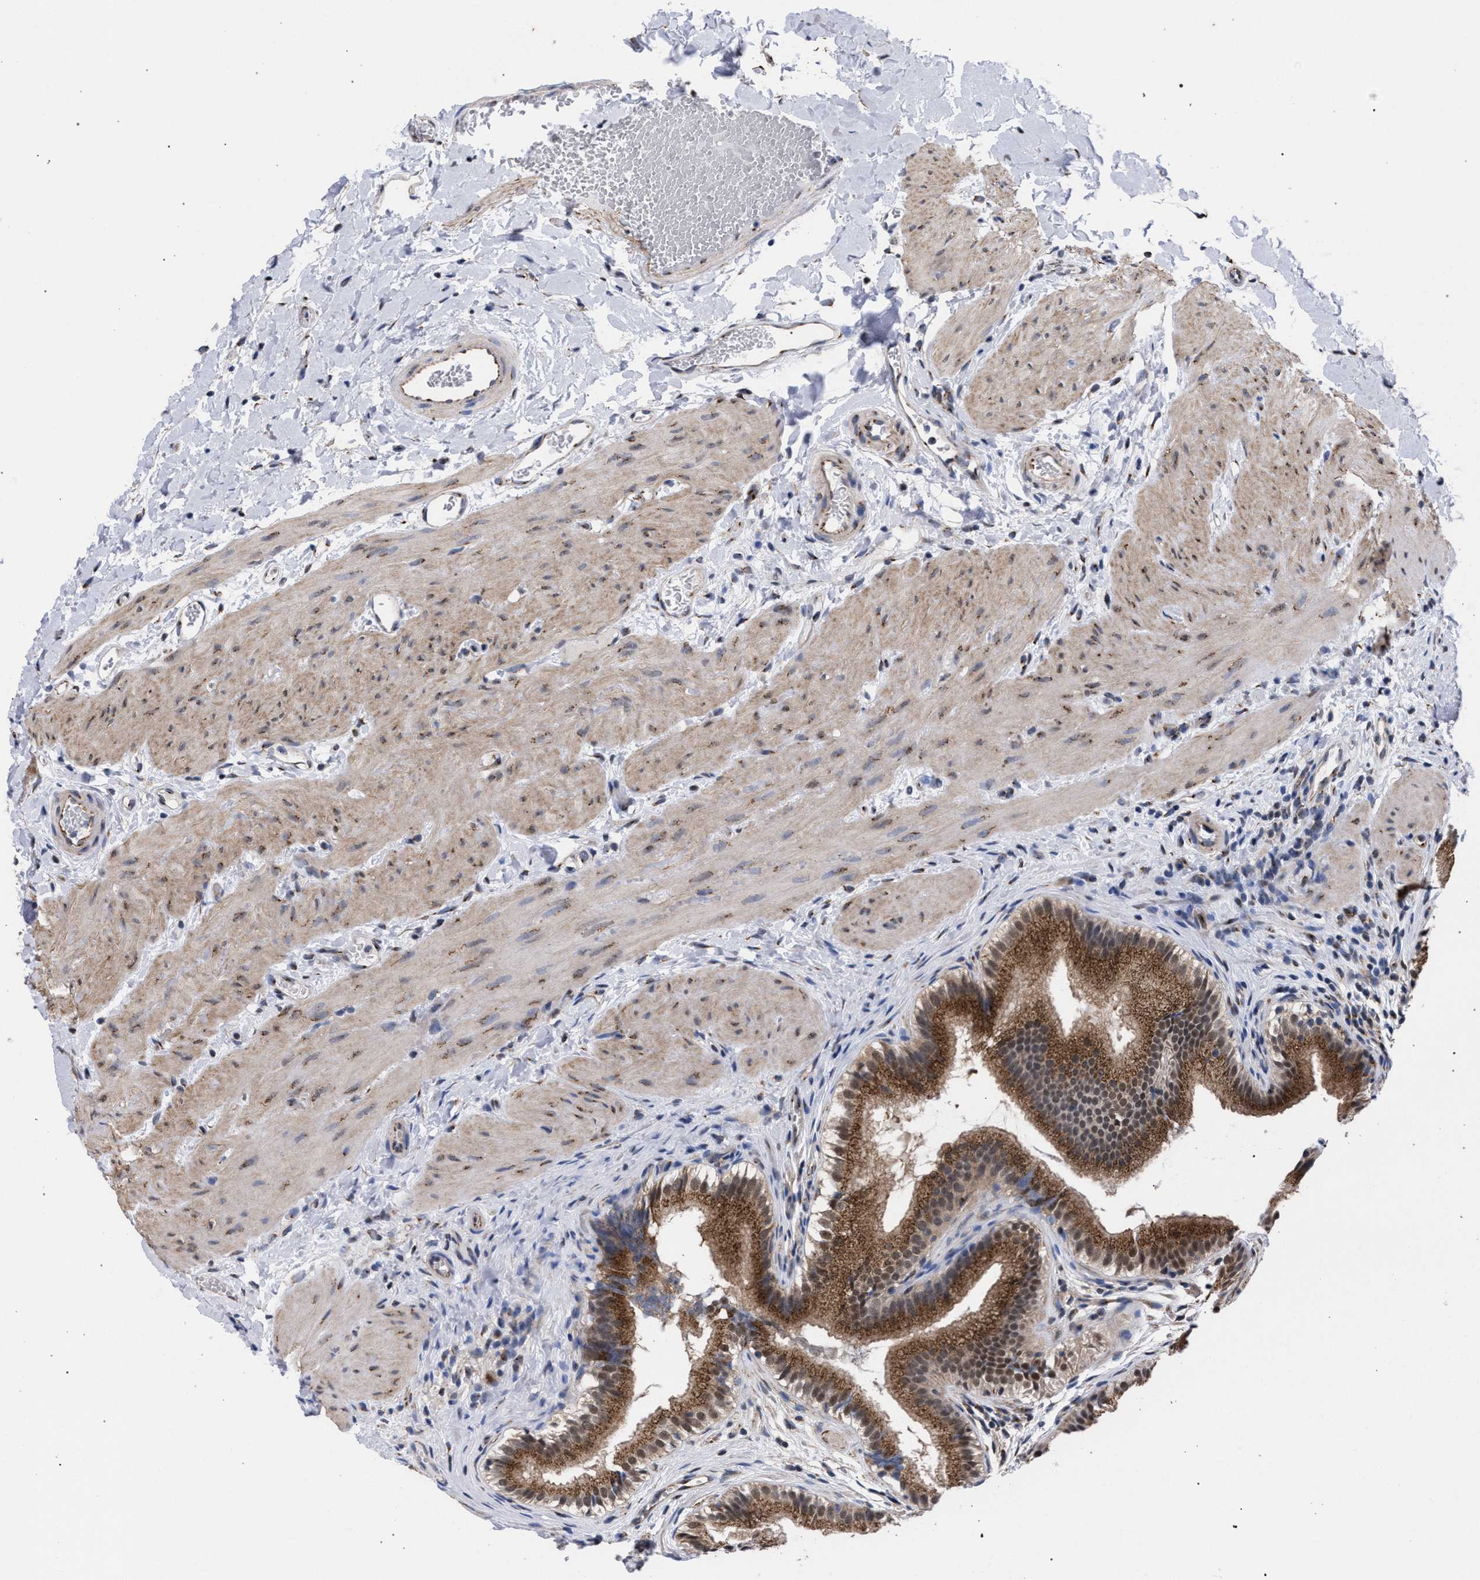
{"staining": {"intensity": "strong", "quantity": ">75%", "location": "cytoplasmic/membranous"}, "tissue": "gallbladder", "cell_type": "Glandular cells", "image_type": "normal", "snomed": [{"axis": "morphology", "description": "Normal tissue, NOS"}, {"axis": "topography", "description": "Gallbladder"}], "caption": "Strong cytoplasmic/membranous positivity is seen in about >75% of glandular cells in benign gallbladder.", "gene": "GOLGA2", "patient": {"sex": "female", "age": 26}}